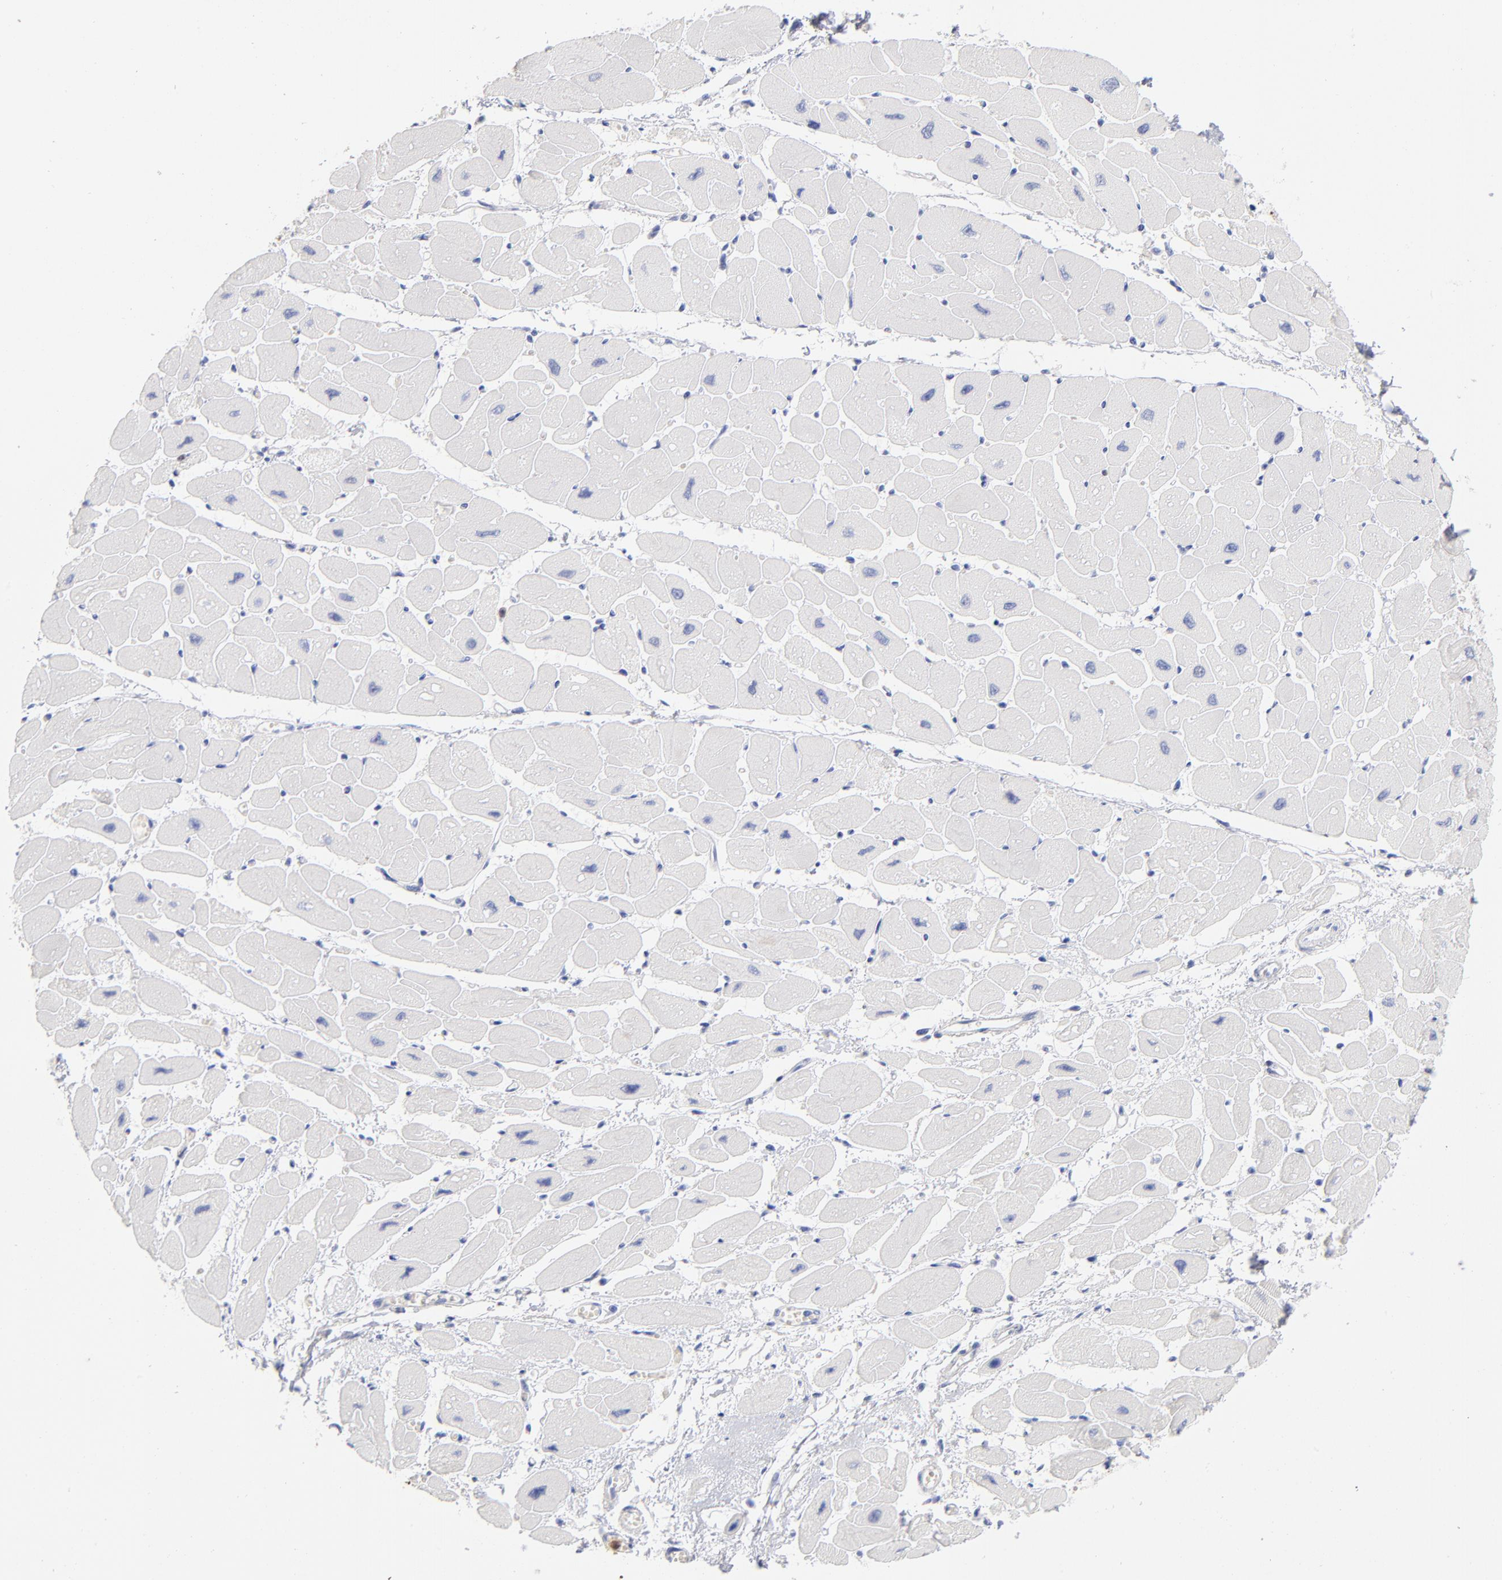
{"staining": {"intensity": "negative", "quantity": "none", "location": "none"}, "tissue": "heart muscle", "cell_type": "Cardiomyocytes", "image_type": "normal", "snomed": [{"axis": "morphology", "description": "Normal tissue, NOS"}, {"axis": "topography", "description": "Heart"}], "caption": "Immunohistochemical staining of normal human heart muscle shows no significant positivity in cardiomyocytes.", "gene": "ARG1", "patient": {"sex": "female", "age": 54}}